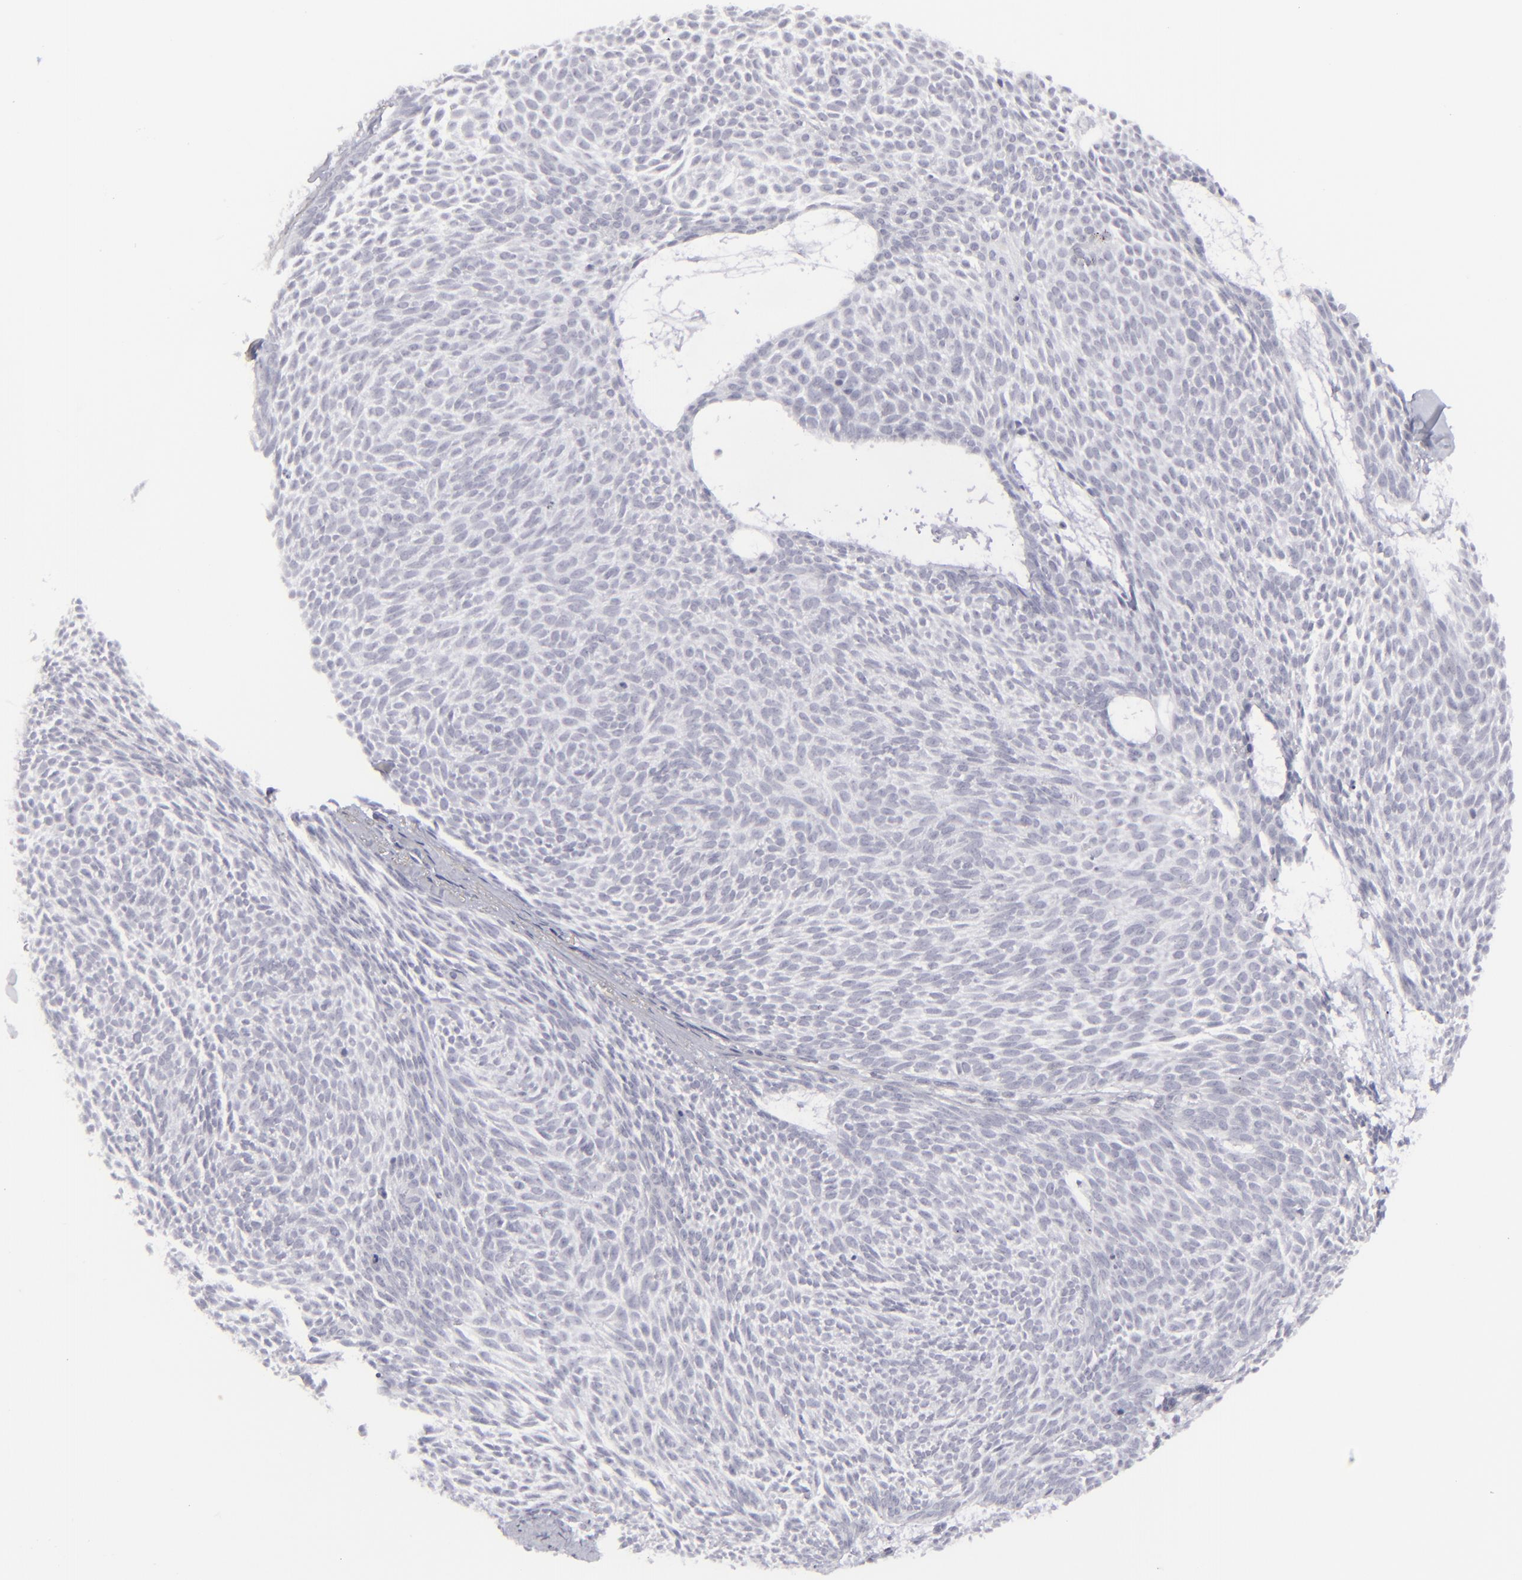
{"staining": {"intensity": "negative", "quantity": "none", "location": "none"}, "tissue": "skin cancer", "cell_type": "Tumor cells", "image_type": "cancer", "snomed": [{"axis": "morphology", "description": "Basal cell carcinoma"}, {"axis": "topography", "description": "Skin"}], "caption": "This is a histopathology image of immunohistochemistry (IHC) staining of skin basal cell carcinoma, which shows no staining in tumor cells. Brightfield microscopy of immunohistochemistry stained with DAB (3,3'-diaminobenzidine) (brown) and hematoxylin (blue), captured at high magnification.", "gene": "CD7", "patient": {"sex": "male", "age": 84}}